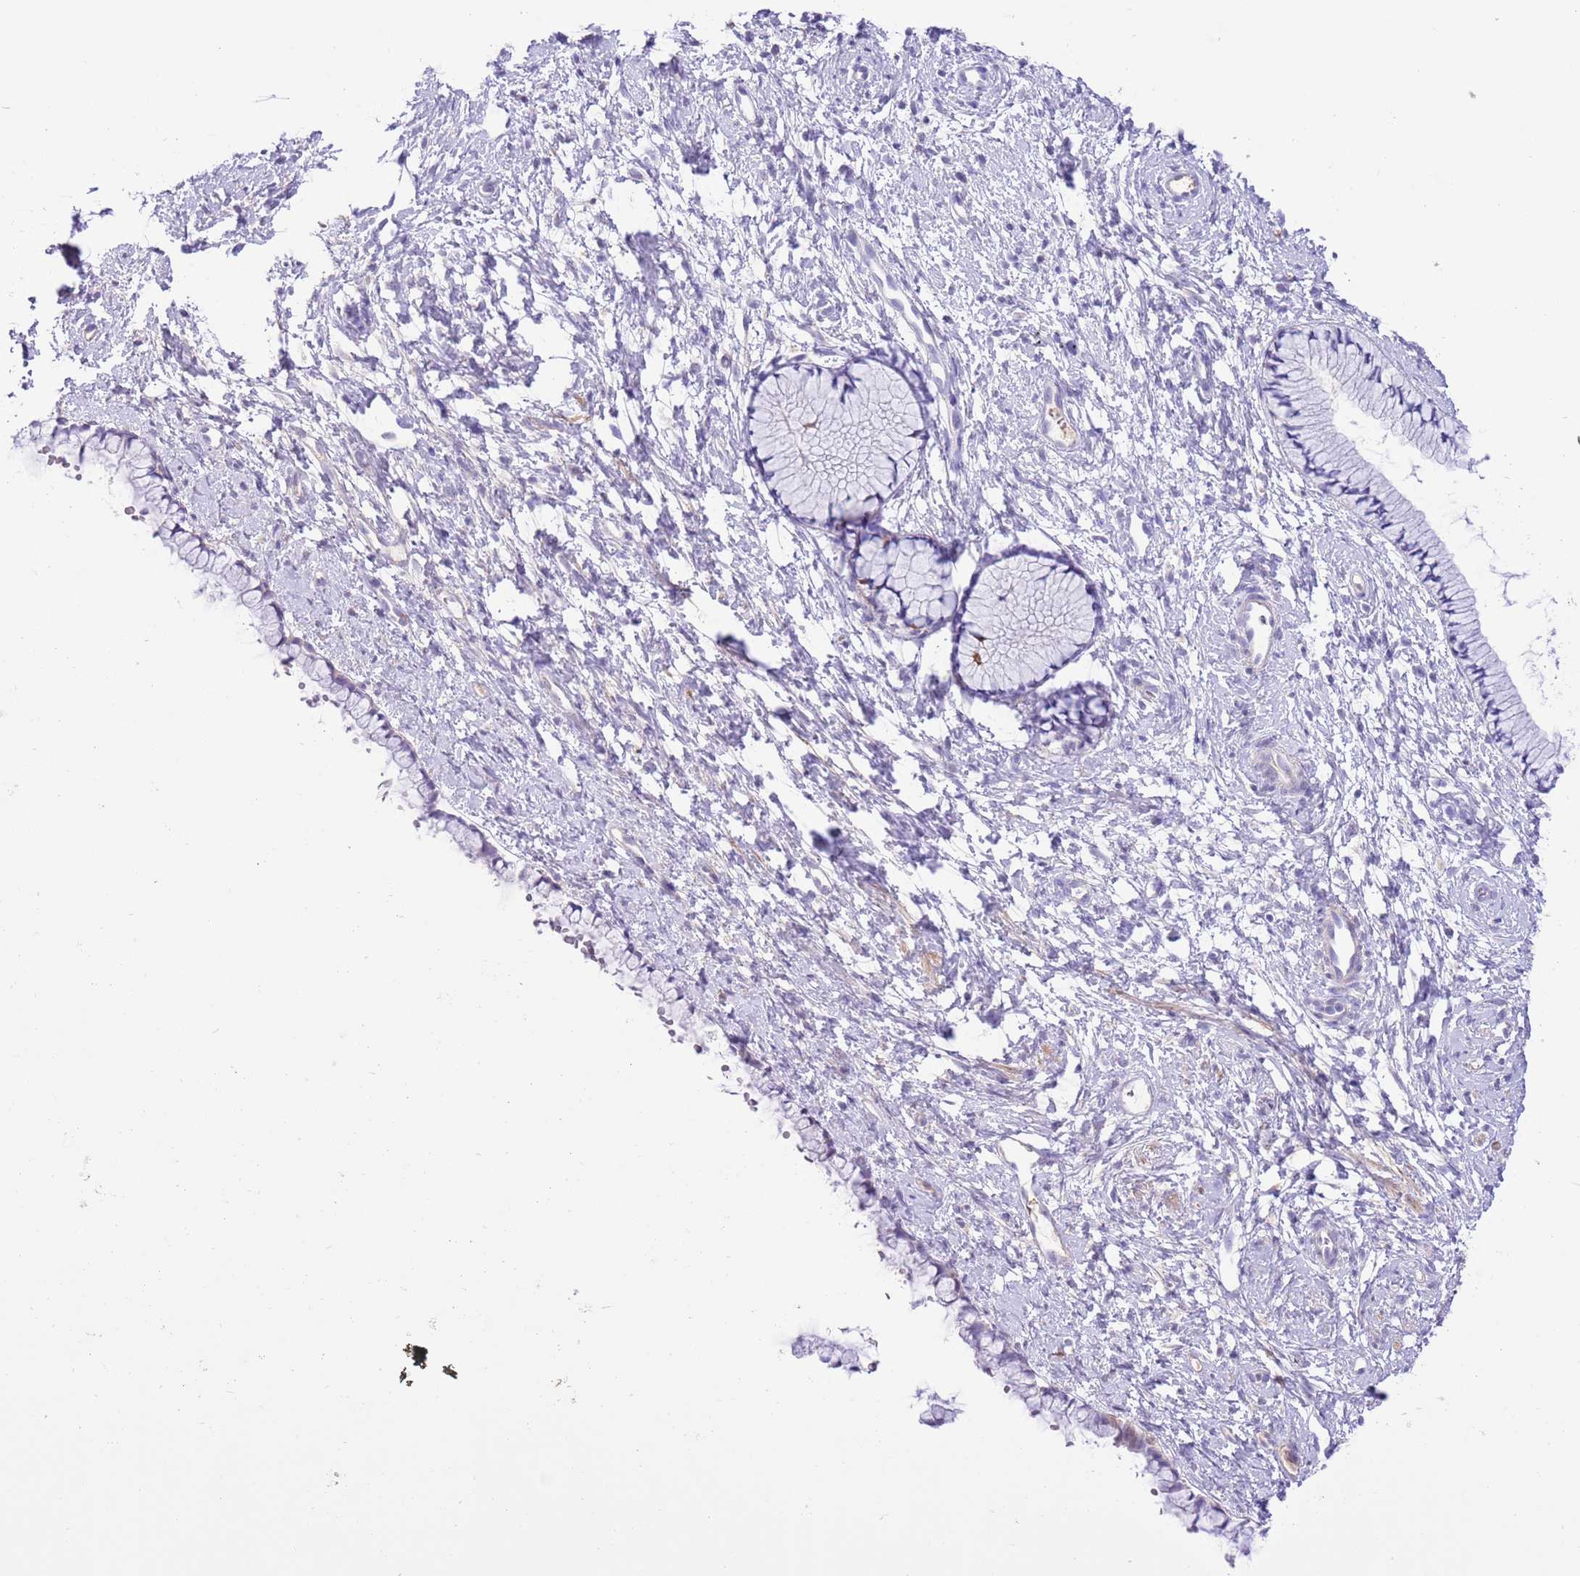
{"staining": {"intensity": "negative", "quantity": "none", "location": "none"}, "tissue": "cervix", "cell_type": "Glandular cells", "image_type": "normal", "snomed": [{"axis": "morphology", "description": "Normal tissue, NOS"}, {"axis": "topography", "description": "Cervix"}], "caption": "Immunohistochemistry (IHC) histopathology image of normal cervix: human cervix stained with DAB (3,3'-diaminobenzidine) demonstrates no significant protein expression in glandular cells. (Immunohistochemistry, brightfield microscopy, high magnification).", "gene": "PRR32", "patient": {"sex": "female", "age": 57}}